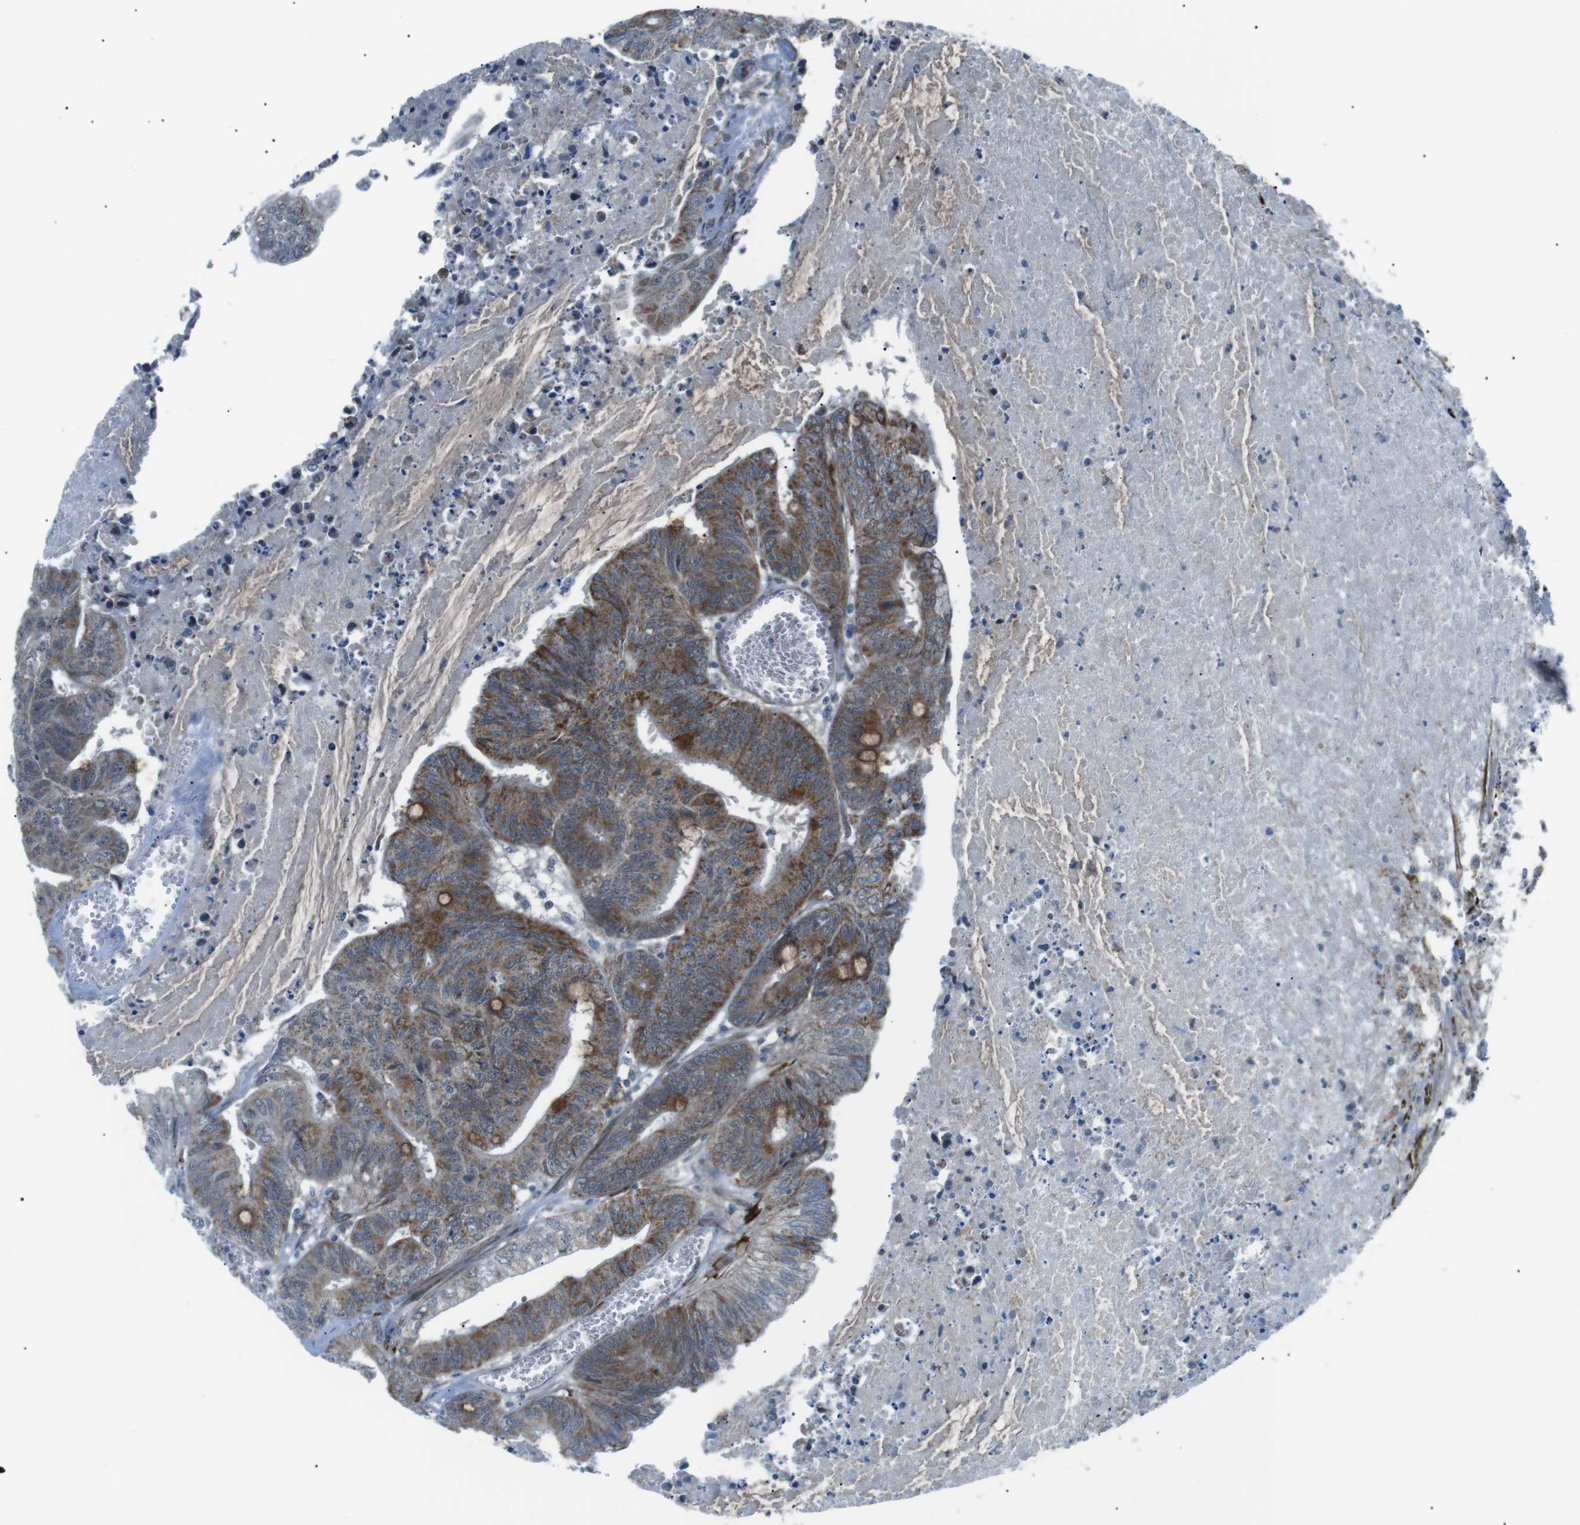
{"staining": {"intensity": "strong", "quantity": "25%-75%", "location": "cytoplasmic/membranous"}, "tissue": "colorectal cancer", "cell_type": "Tumor cells", "image_type": "cancer", "snomed": [{"axis": "morphology", "description": "Adenocarcinoma, NOS"}, {"axis": "topography", "description": "Colon"}], "caption": "Immunohistochemical staining of human colorectal cancer exhibits strong cytoplasmic/membranous protein expression in about 25%-75% of tumor cells.", "gene": "ARID5B", "patient": {"sex": "male", "age": 45}}